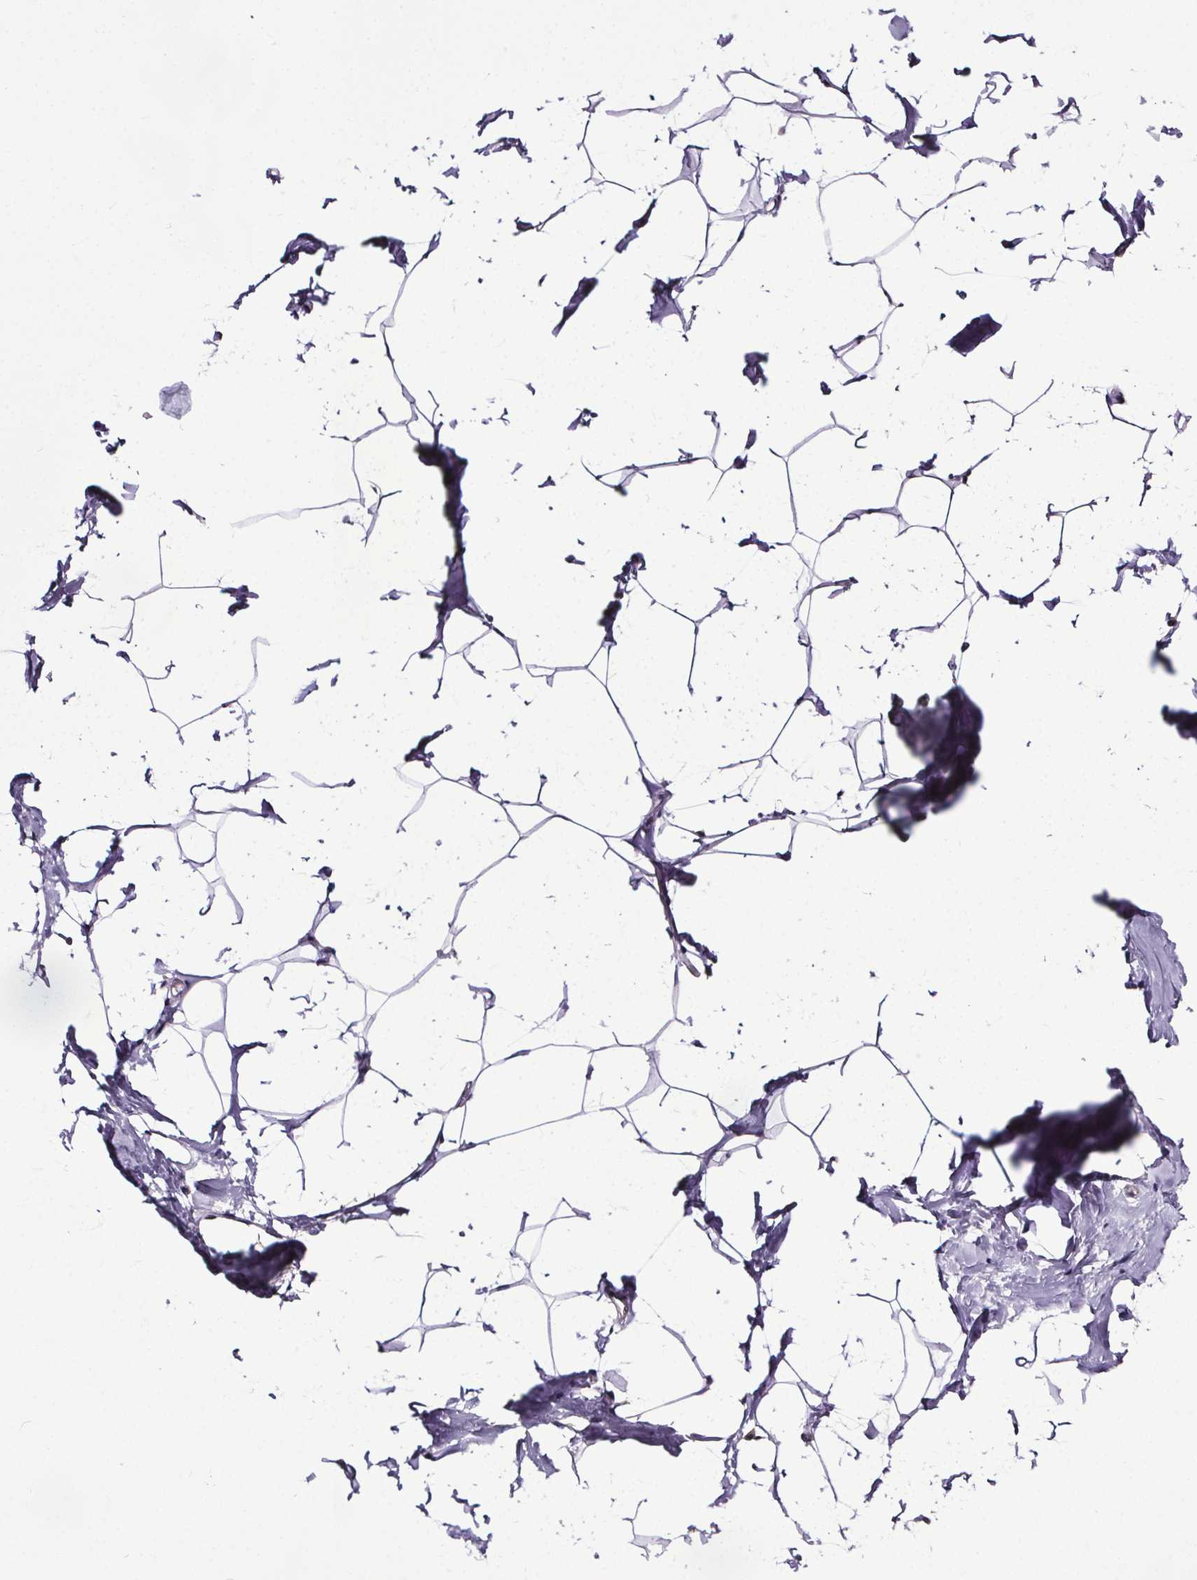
{"staining": {"intensity": "negative", "quantity": "none", "location": "none"}, "tissue": "breast", "cell_type": "Adipocytes", "image_type": "normal", "snomed": [{"axis": "morphology", "description": "Normal tissue, NOS"}, {"axis": "topography", "description": "Breast"}], "caption": "Immunohistochemical staining of normal human breast reveals no significant positivity in adipocytes. (Brightfield microscopy of DAB (3,3'-diaminobenzidine) IHC at high magnification).", "gene": "NKX6", "patient": {"sex": "female", "age": 32}}